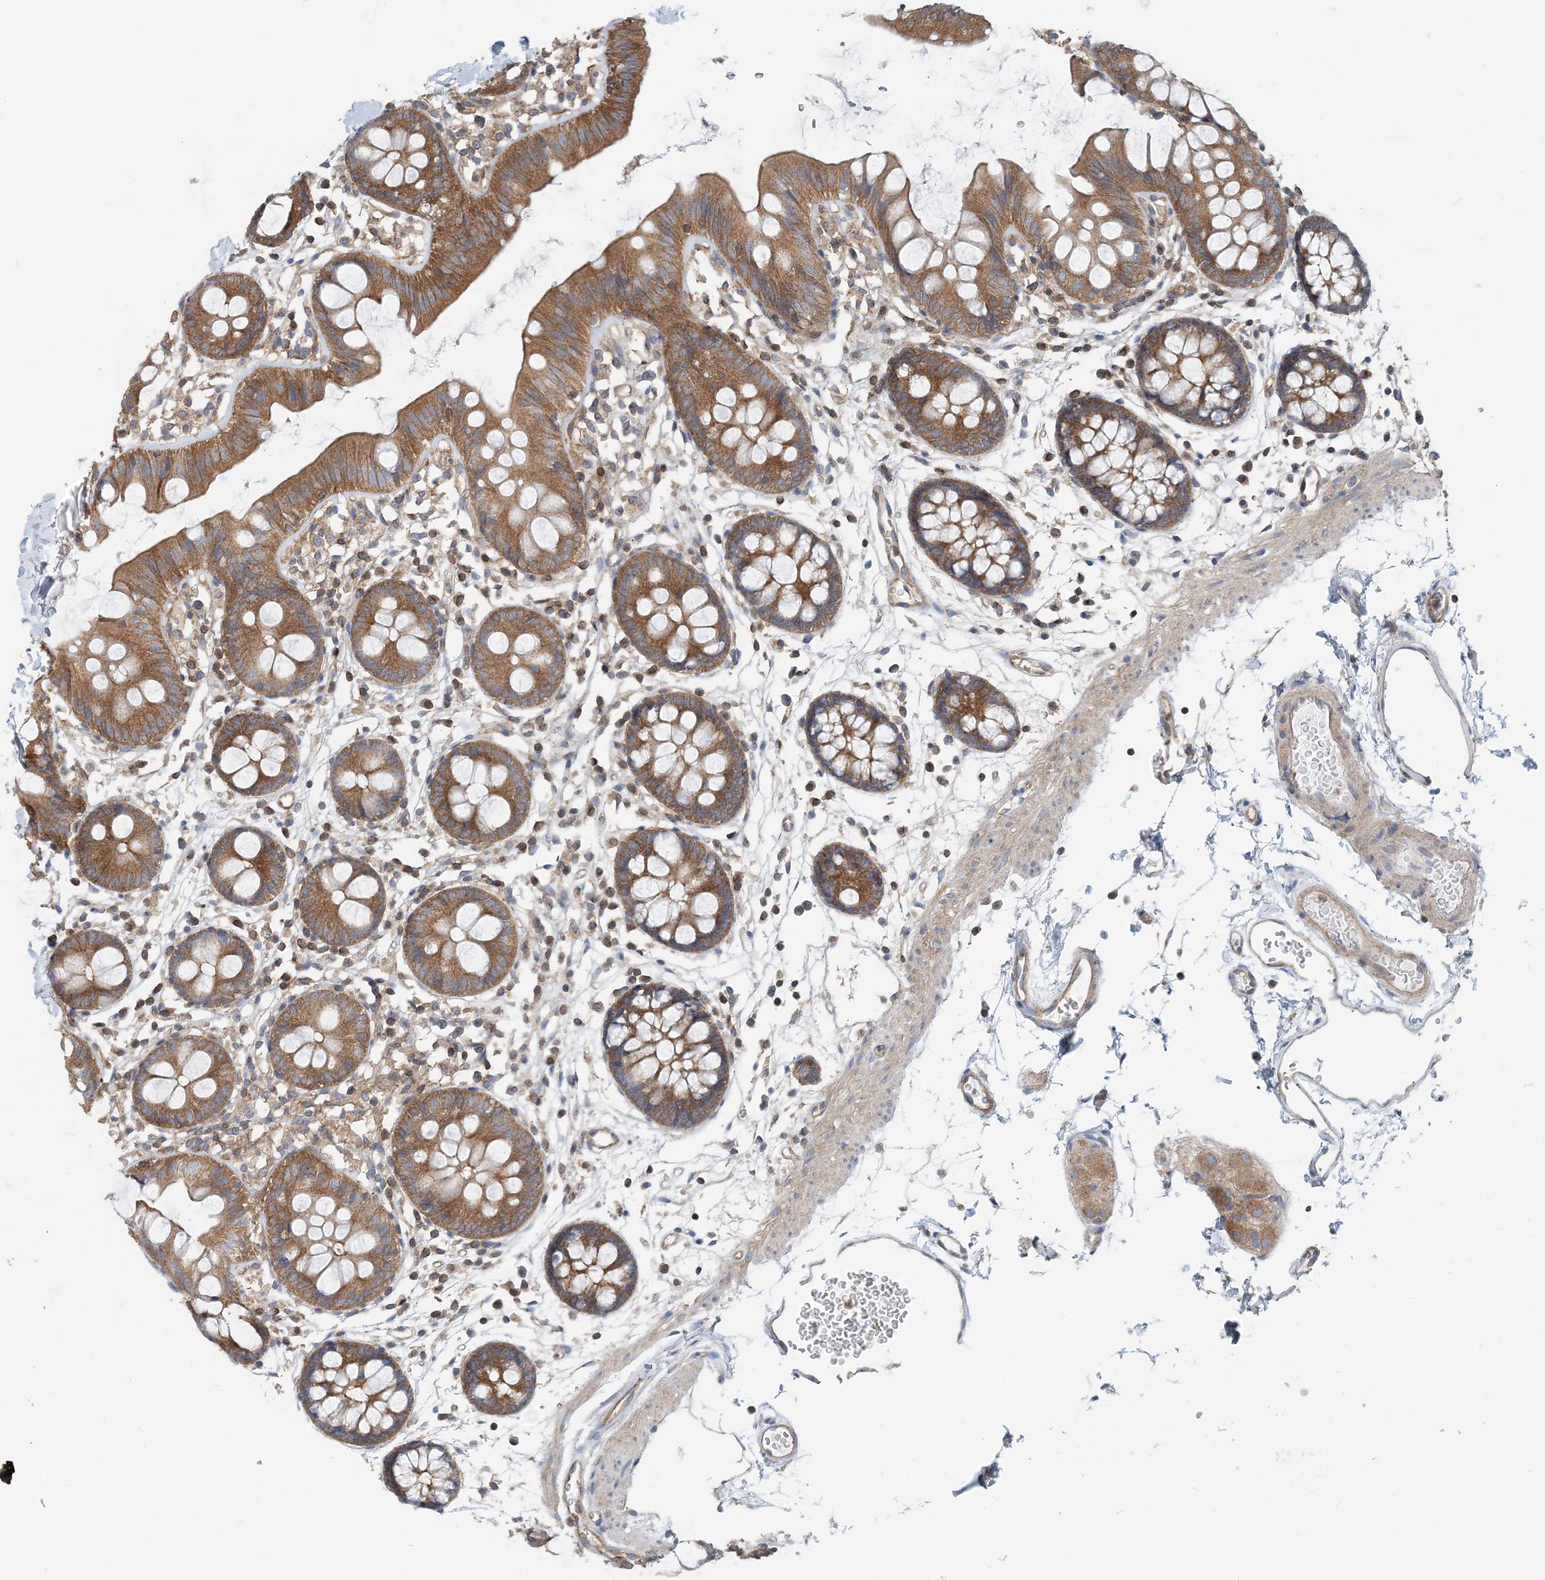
{"staining": {"intensity": "weak", "quantity": ">75%", "location": "cytoplasmic/membranous"}, "tissue": "colon", "cell_type": "Endothelial cells", "image_type": "normal", "snomed": [{"axis": "morphology", "description": "Normal tissue, NOS"}, {"axis": "topography", "description": "Colon"}], "caption": "Immunohistochemistry (IHC) of benign colon demonstrates low levels of weak cytoplasmic/membranous staining in approximately >75% of endothelial cells.", "gene": "MOB4", "patient": {"sex": "male", "age": 56}}